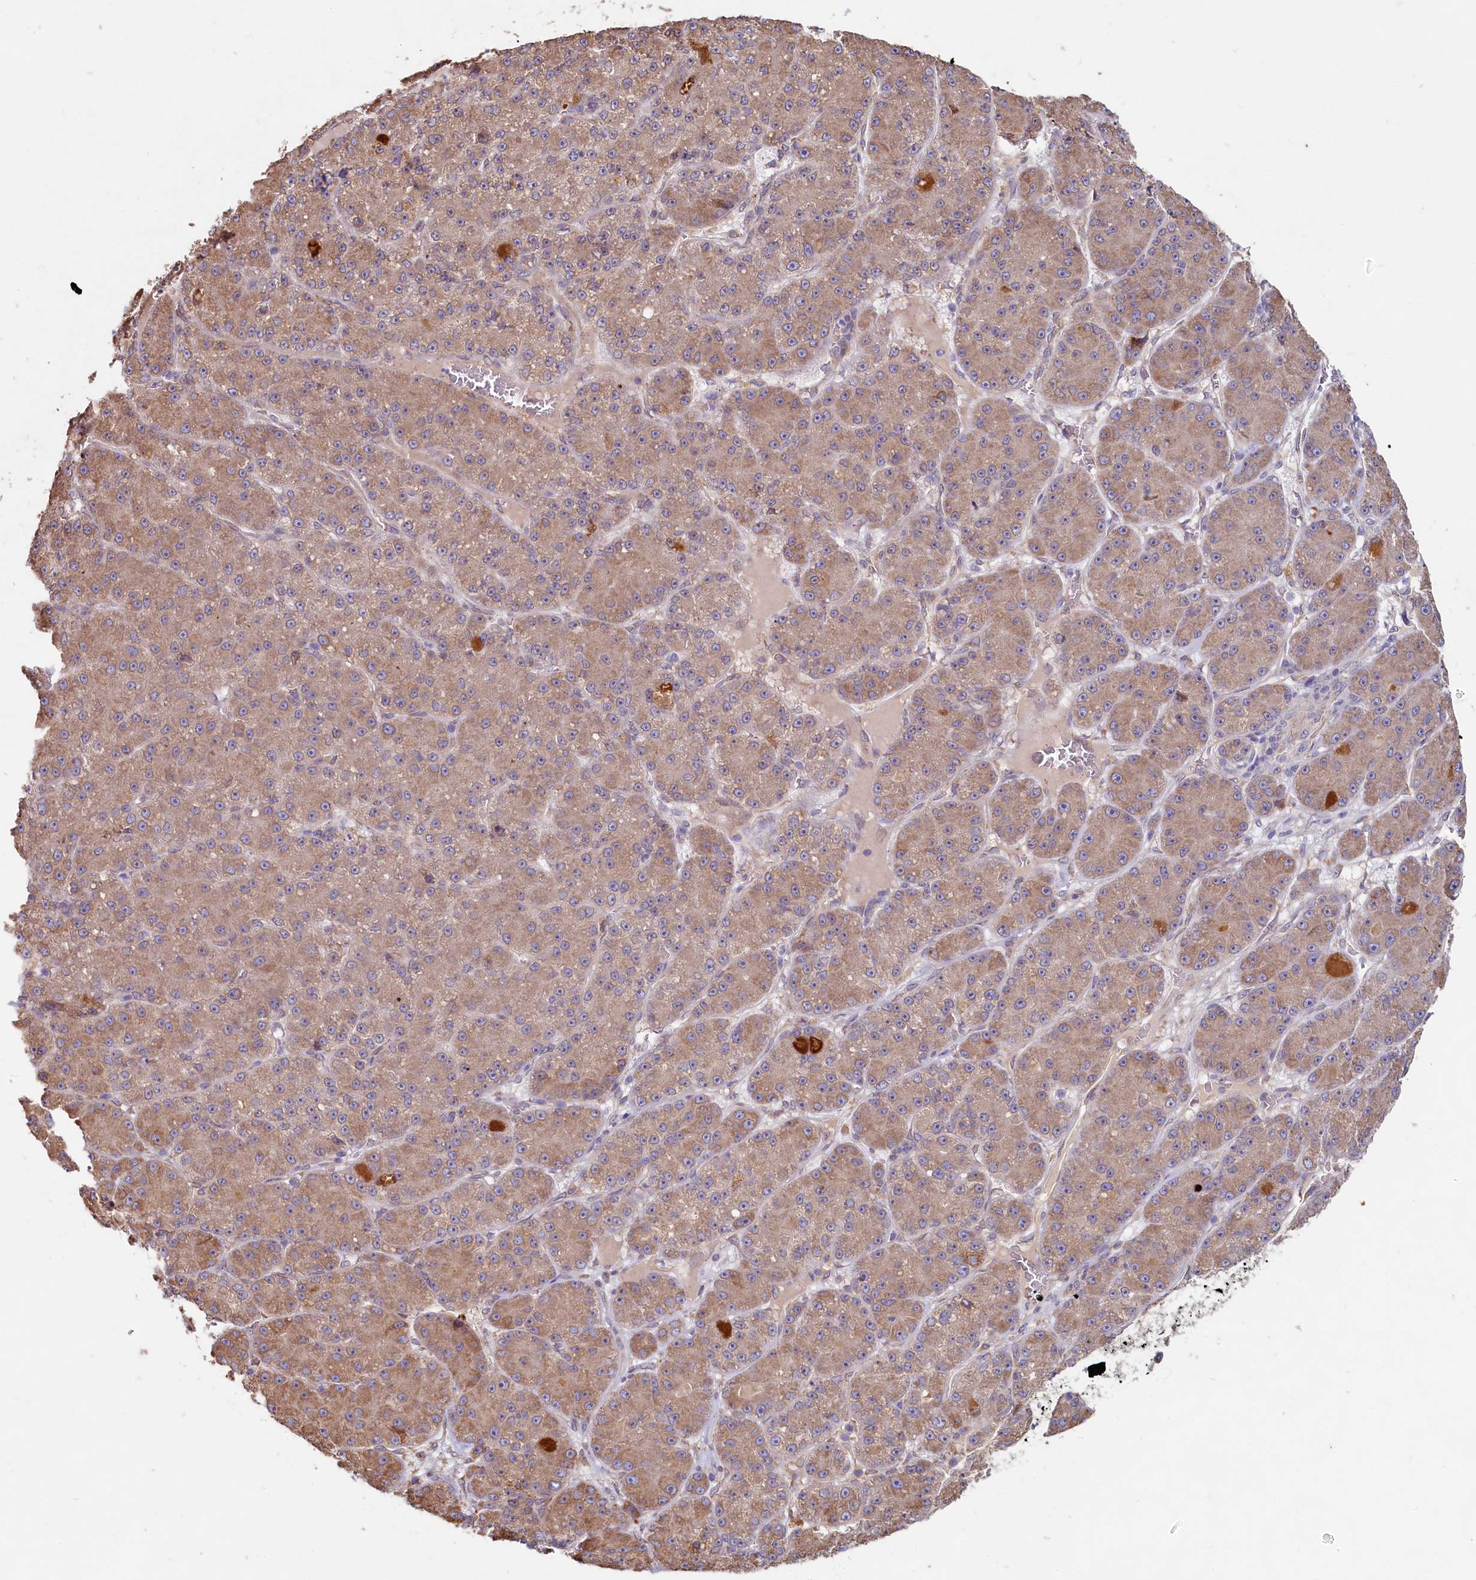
{"staining": {"intensity": "moderate", "quantity": ">75%", "location": "cytoplasmic/membranous"}, "tissue": "liver cancer", "cell_type": "Tumor cells", "image_type": "cancer", "snomed": [{"axis": "morphology", "description": "Carcinoma, Hepatocellular, NOS"}, {"axis": "topography", "description": "Liver"}], "caption": "Tumor cells exhibit medium levels of moderate cytoplasmic/membranous expression in approximately >75% of cells in liver hepatocellular carcinoma. Using DAB (3,3'-diaminobenzidine) (brown) and hematoxylin (blue) stains, captured at high magnification using brightfield microscopy.", "gene": "TBC1D19", "patient": {"sex": "male", "age": 67}}